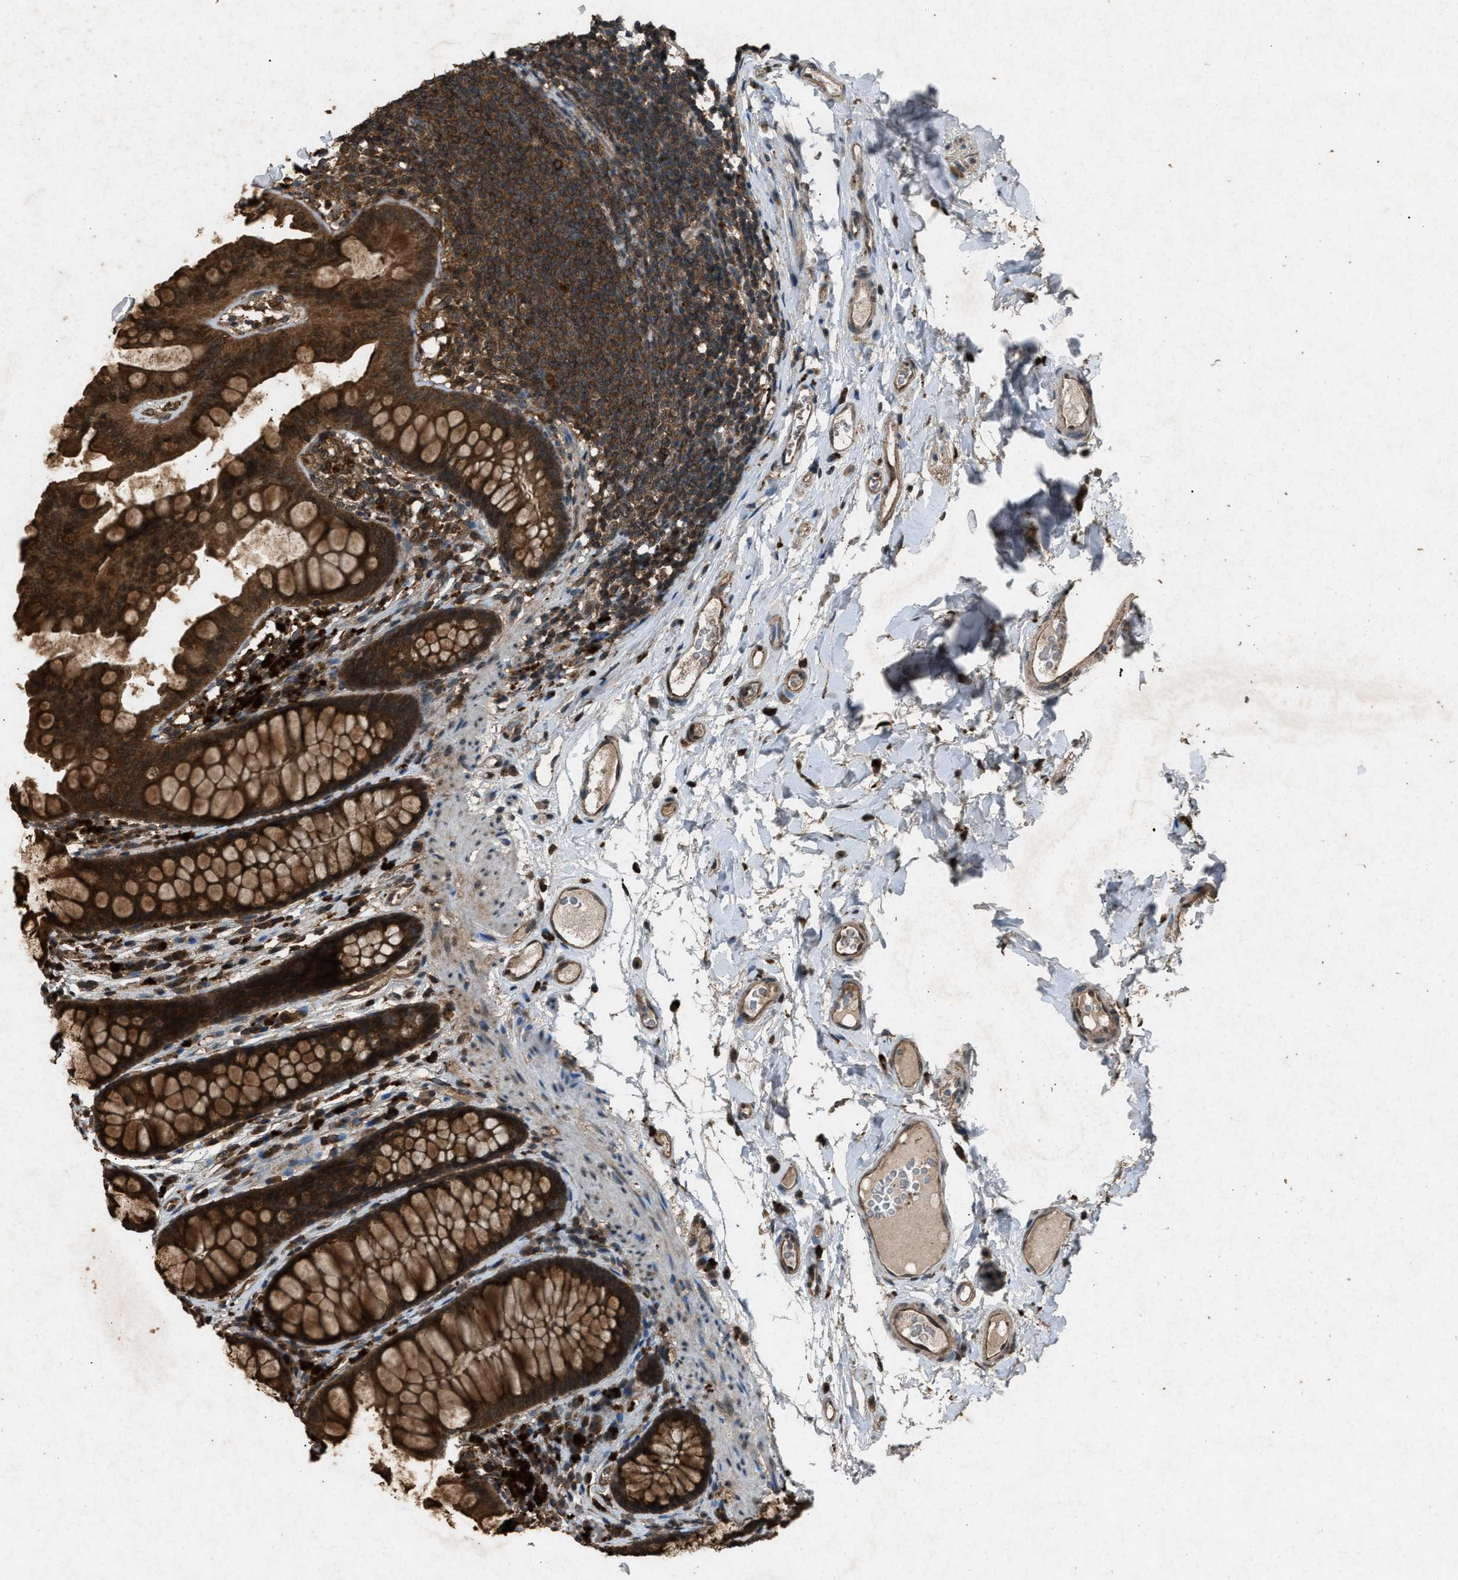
{"staining": {"intensity": "strong", "quantity": ">75%", "location": "cytoplasmic/membranous"}, "tissue": "colon", "cell_type": "Endothelial cells", "image_type": "normal", "snomed": [{"axis": "morphology", "description": "Normal tissue, NOS"}, {"axis": "topography", "description": "Colon"}], "caption": "Unremarkable colon reveals strong cytoplasmic/membranous expression in about >75% of endothelial cells The protein is stained brown, and the nuclei are stained in blue (DAB (3,3'-diaminobenzidine) IHC with brightfield microscopy, high magnification)..", "gene": "OAS1", "patient": {"sex": "female", "age": 55}}